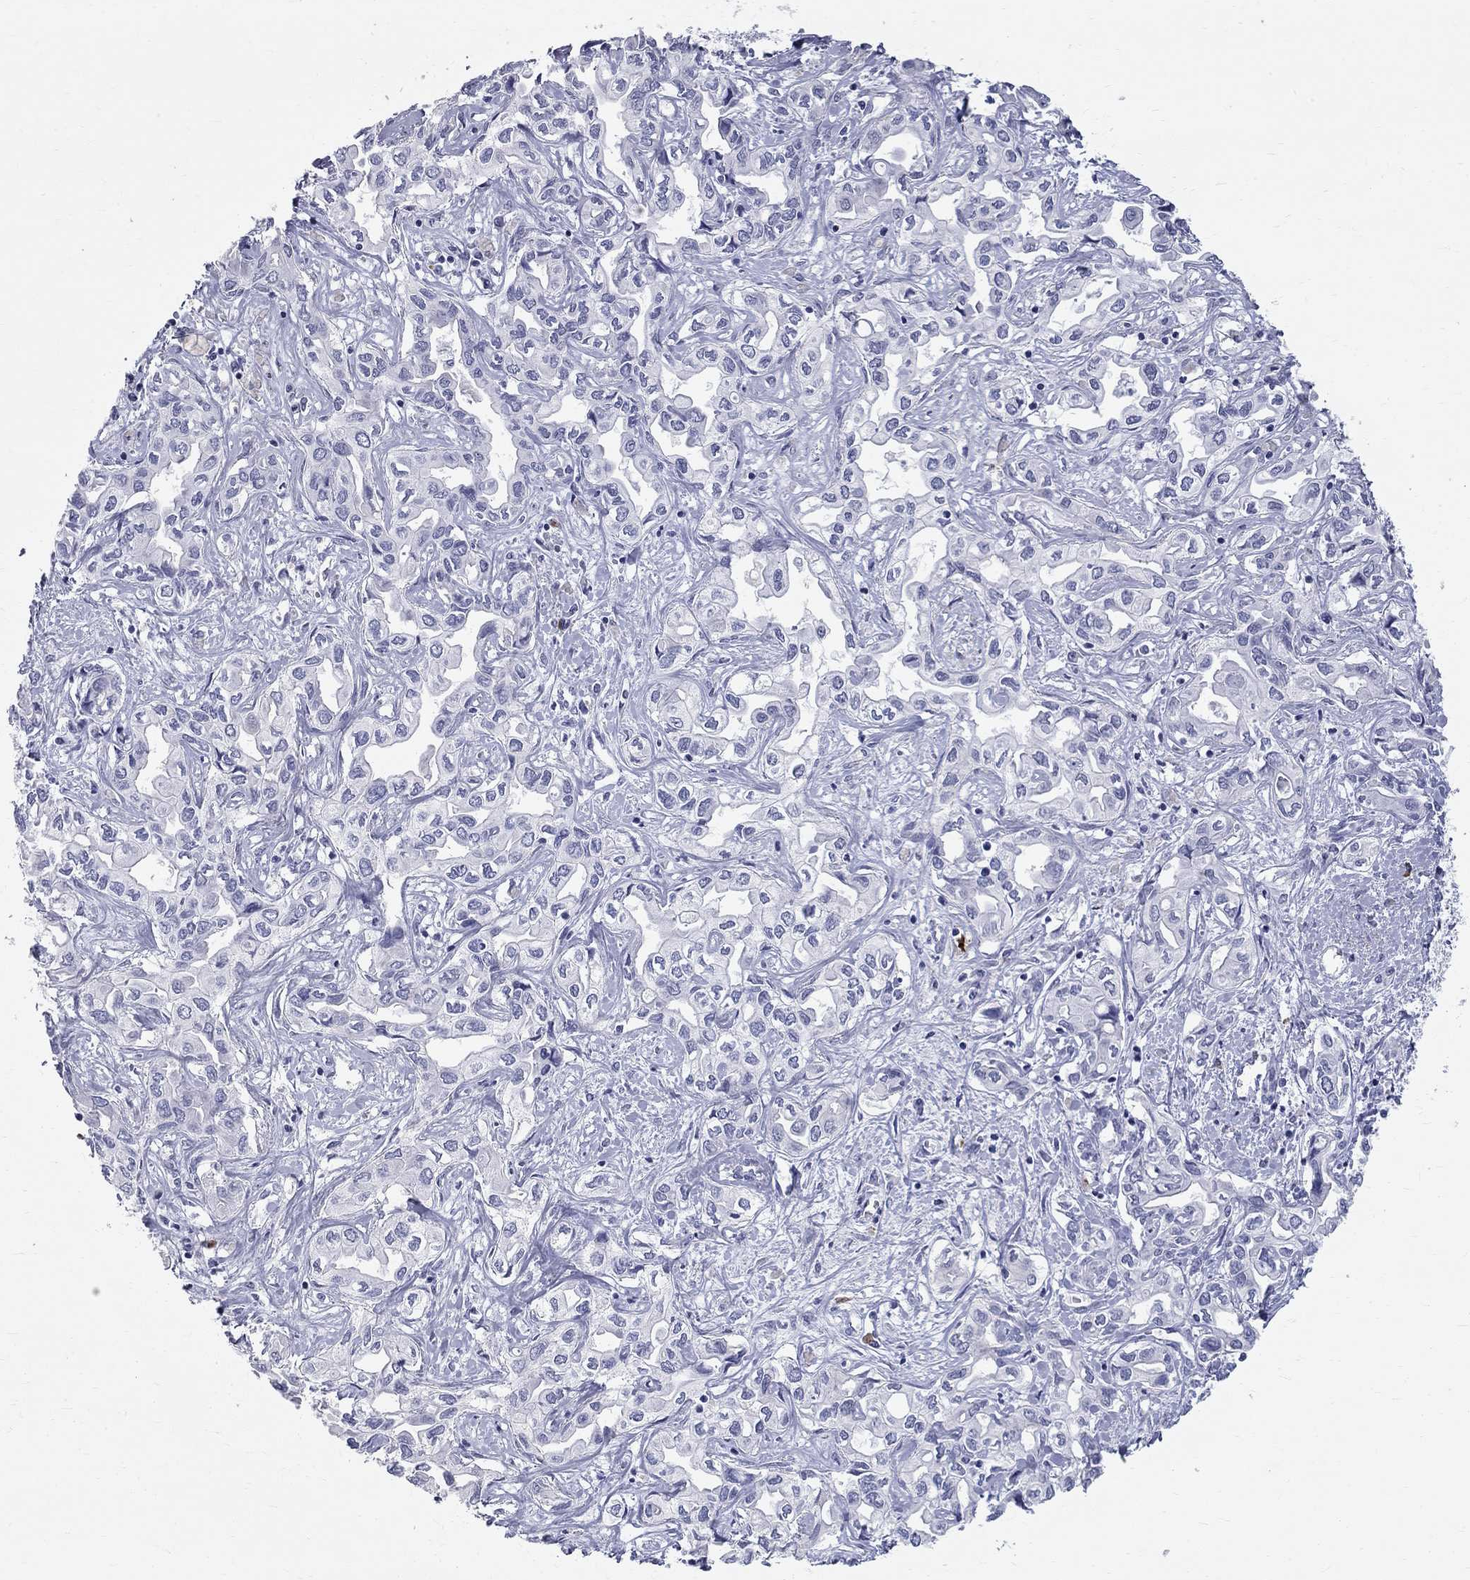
{"staining": {"intensity": "negative", "quantity": "none", "location": "none"}, "tissue": "liver cancer", "cell_type": "Tumor cells", "image_type": "cancer", "snomed": [{"axis": "morphology", "description": "Cholangiocarcinoma"}, {"axis": "topography", "description": "Liver"}], "caption": "A histopathology image of liver cholangiocarcinoma stained for a protein shows no brown staining in tumor cells. The staining is performed using DAB (3,3'-diaminobenzidine) brown chromogen with nuclei counter-stained in using hematoxylin.", "gene": "PHOX2B", "patient": {"sex": "female", "age": 64}}